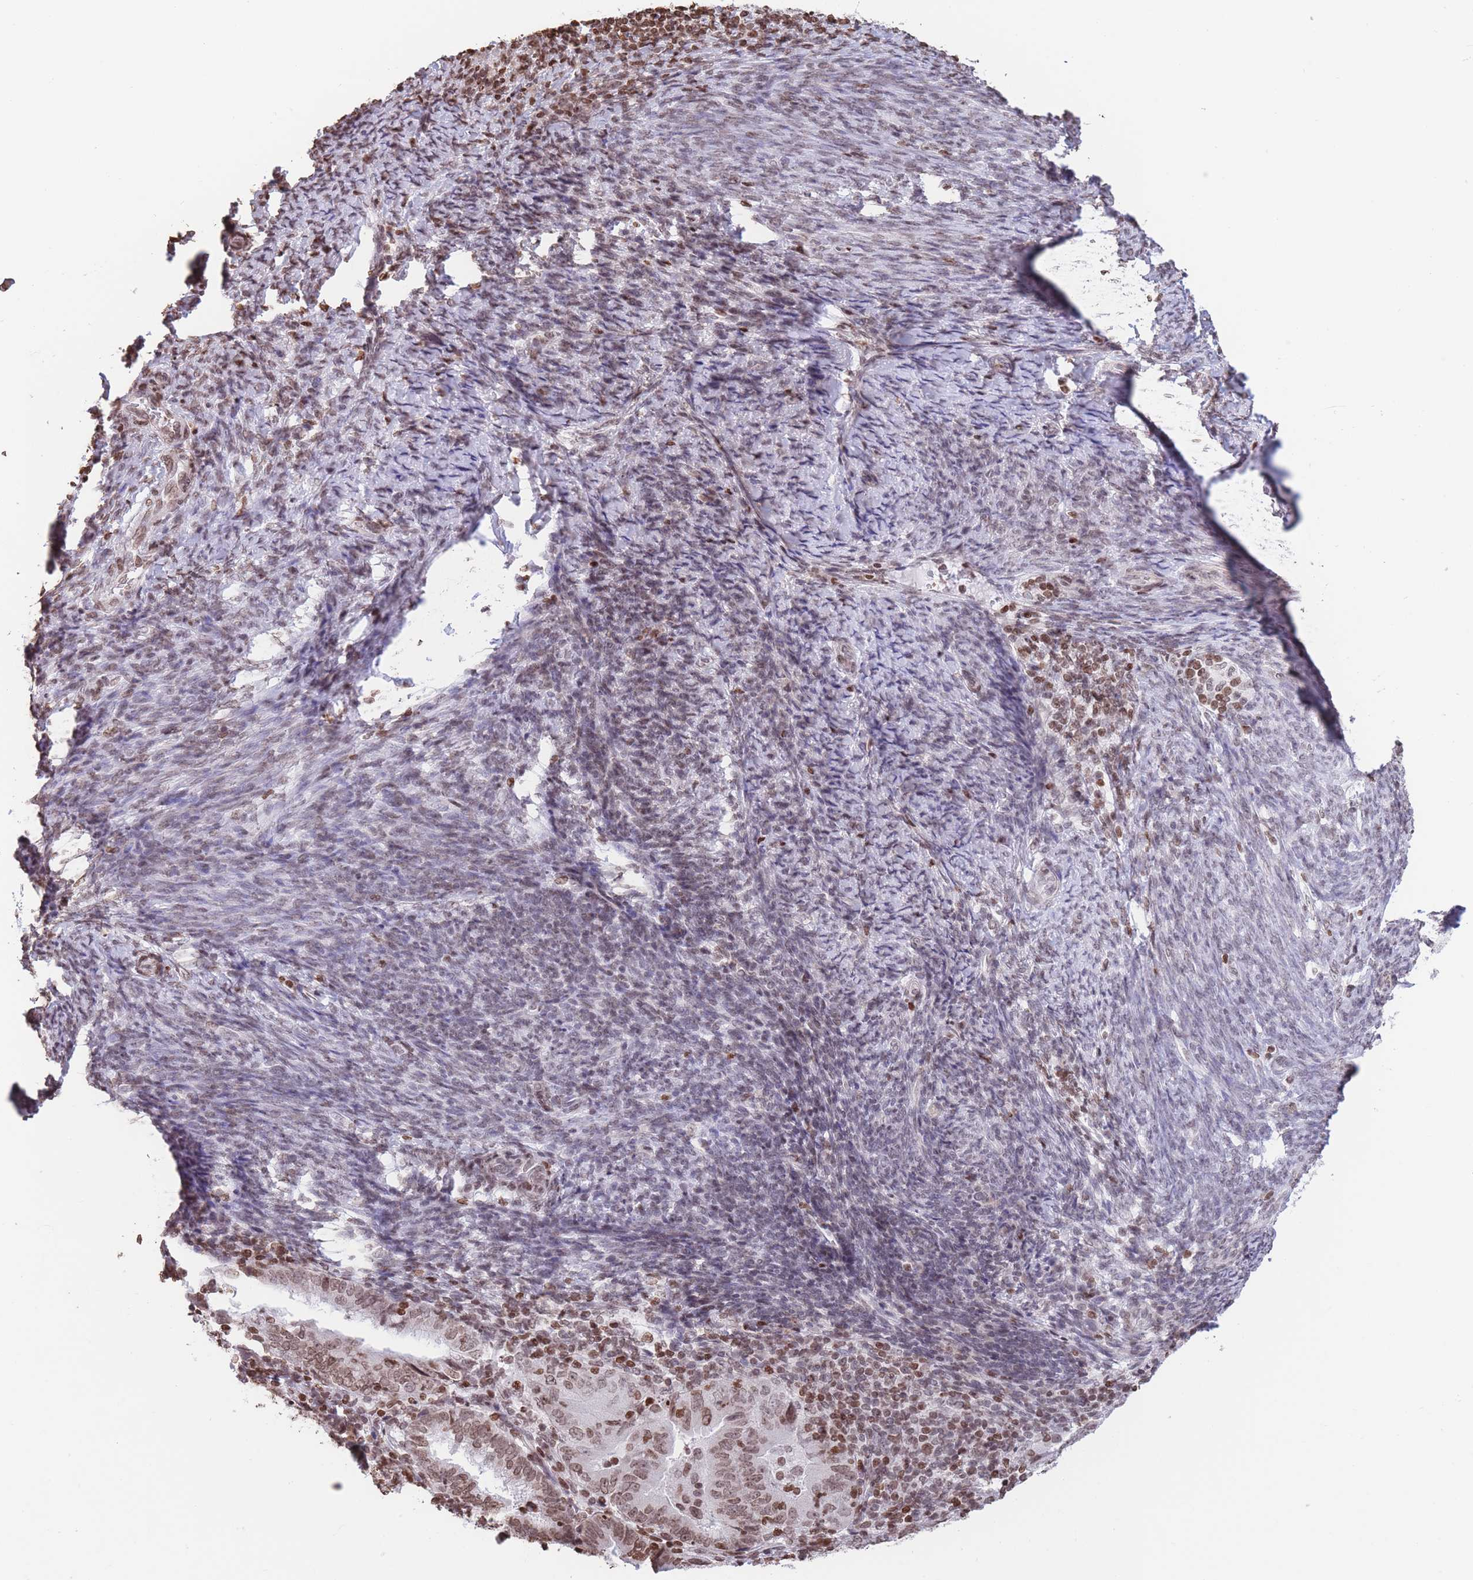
{"staining": {"intensity": "moderate", "quantity": ">75%", "location": "nuclear"}, "tissue": "endometrial cancer", "cell_type": "Tumor cells", "image_type": "cancer", "snomed": [{"axis": "morphology", "description": "Adenocarcinoma, NOS"}, {"axis": "topography", "description": "Endometrium"}], "caption": "IHC micrograph of human endometrial cancer (adenocarcinoma) stained for a protein (brown), which demonstrates medium levels of moderate nuclear positivity in approximately >75% of tumor cells.", "gene": "H2BC11", "patient": {"sex": "female", "age": 70}}